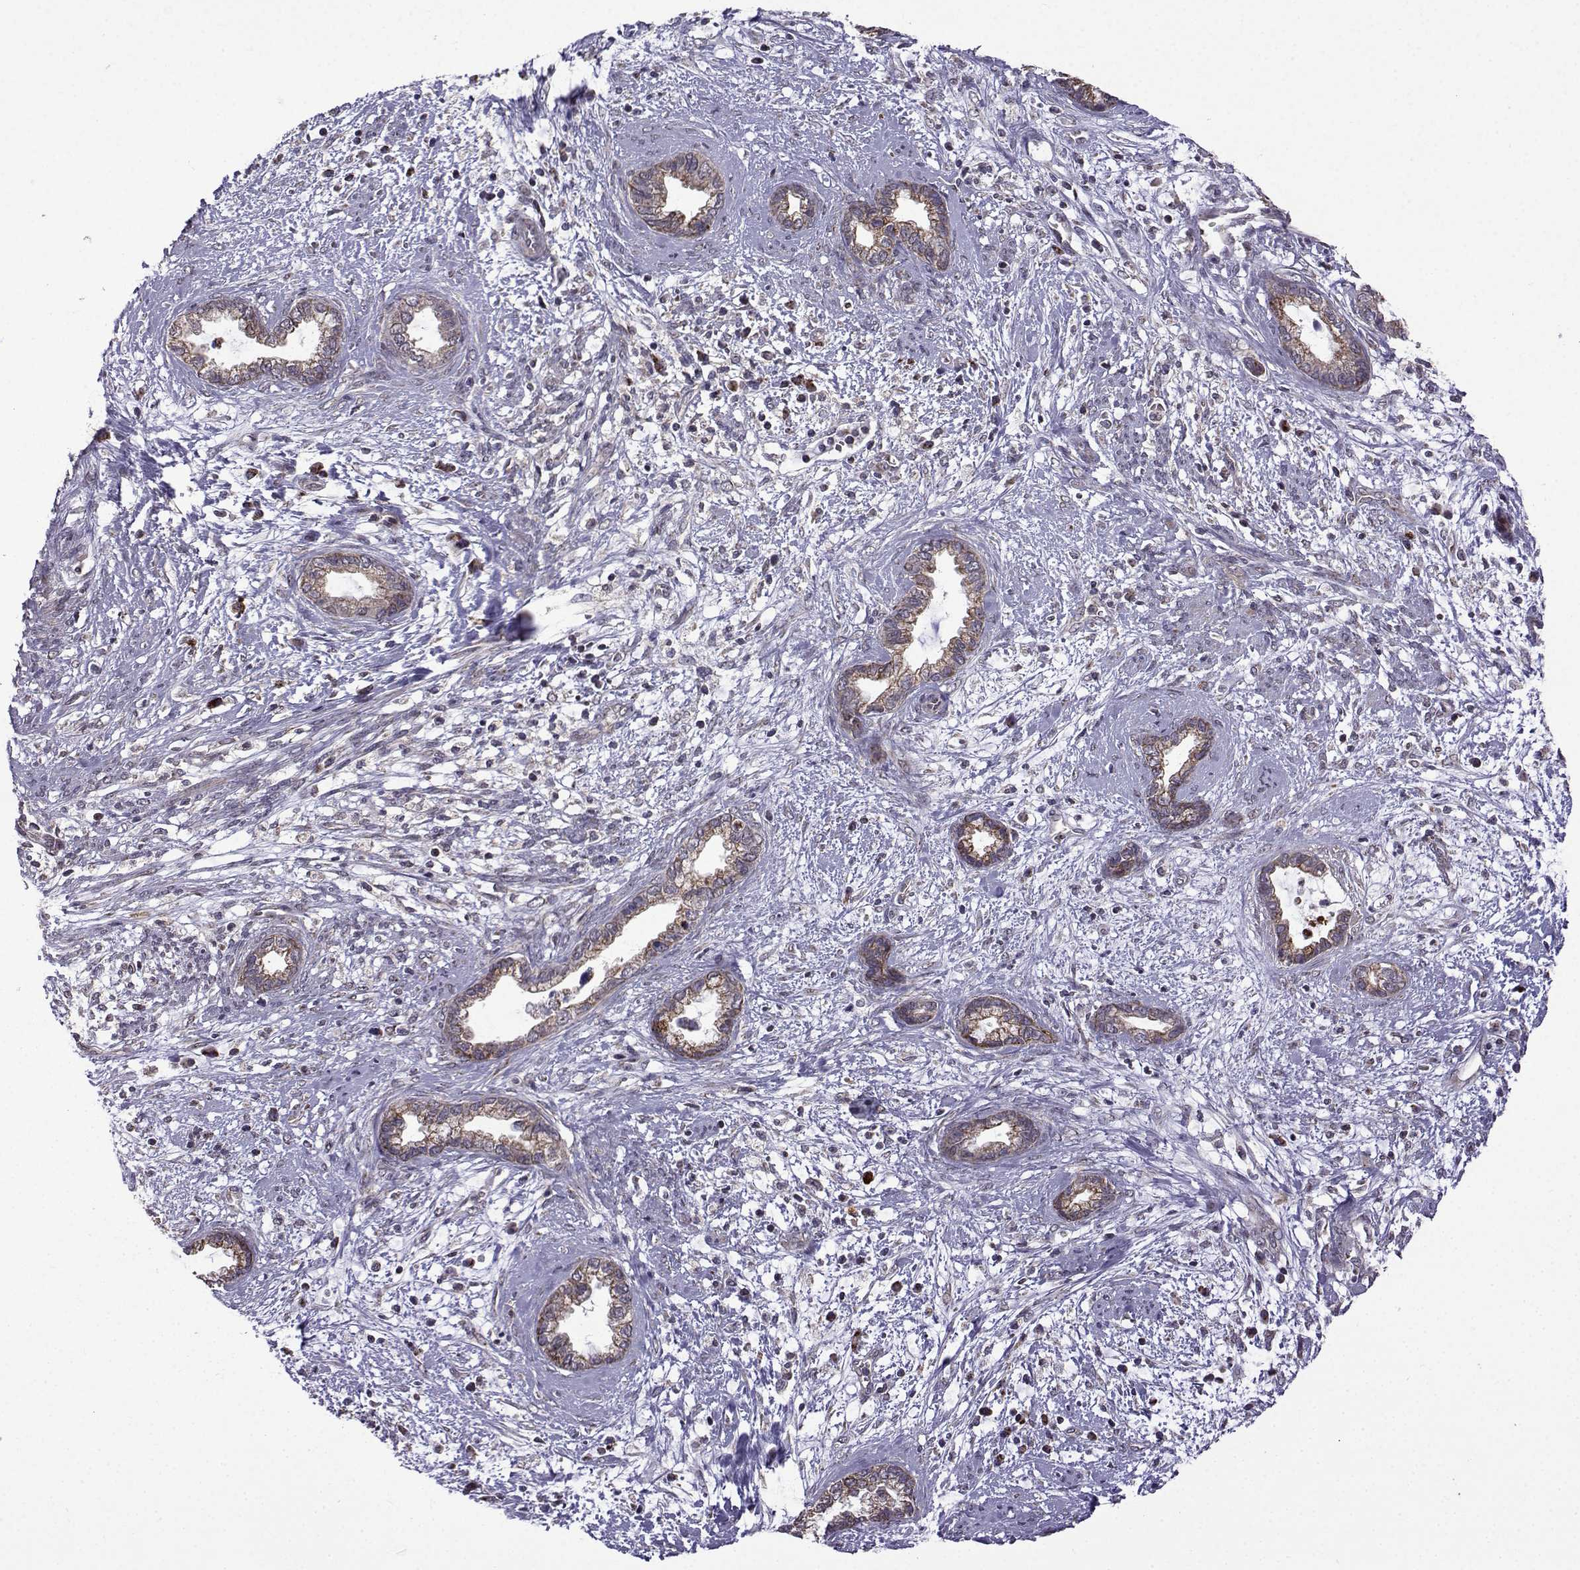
{"staining": {"intensity": "weak", "quantity": "25%-75%", "location": "cytoplasmic/membranous"}, "tissue": "cervical cancer", "cell_type": "Tumor cells", "image_type": "cancer", "snomed": [{"axis": "morphology", "description": "Adenocarcinoma, NOS"}, {"axis": "topography", "description": "Cervix"}], "caption": "Weak cytoplasmic/membranous protein expression is seen in about 25%-75% of tumor cells in cervical cancer. The staining is performed using DAB (3,3'-diaminobenzidine) brown chromogen to label protein expression. The nuclei are counter-stained blue using hematoxylin.", "gene": "TAB2", "patient": {"sex": "female", "age": 62}}